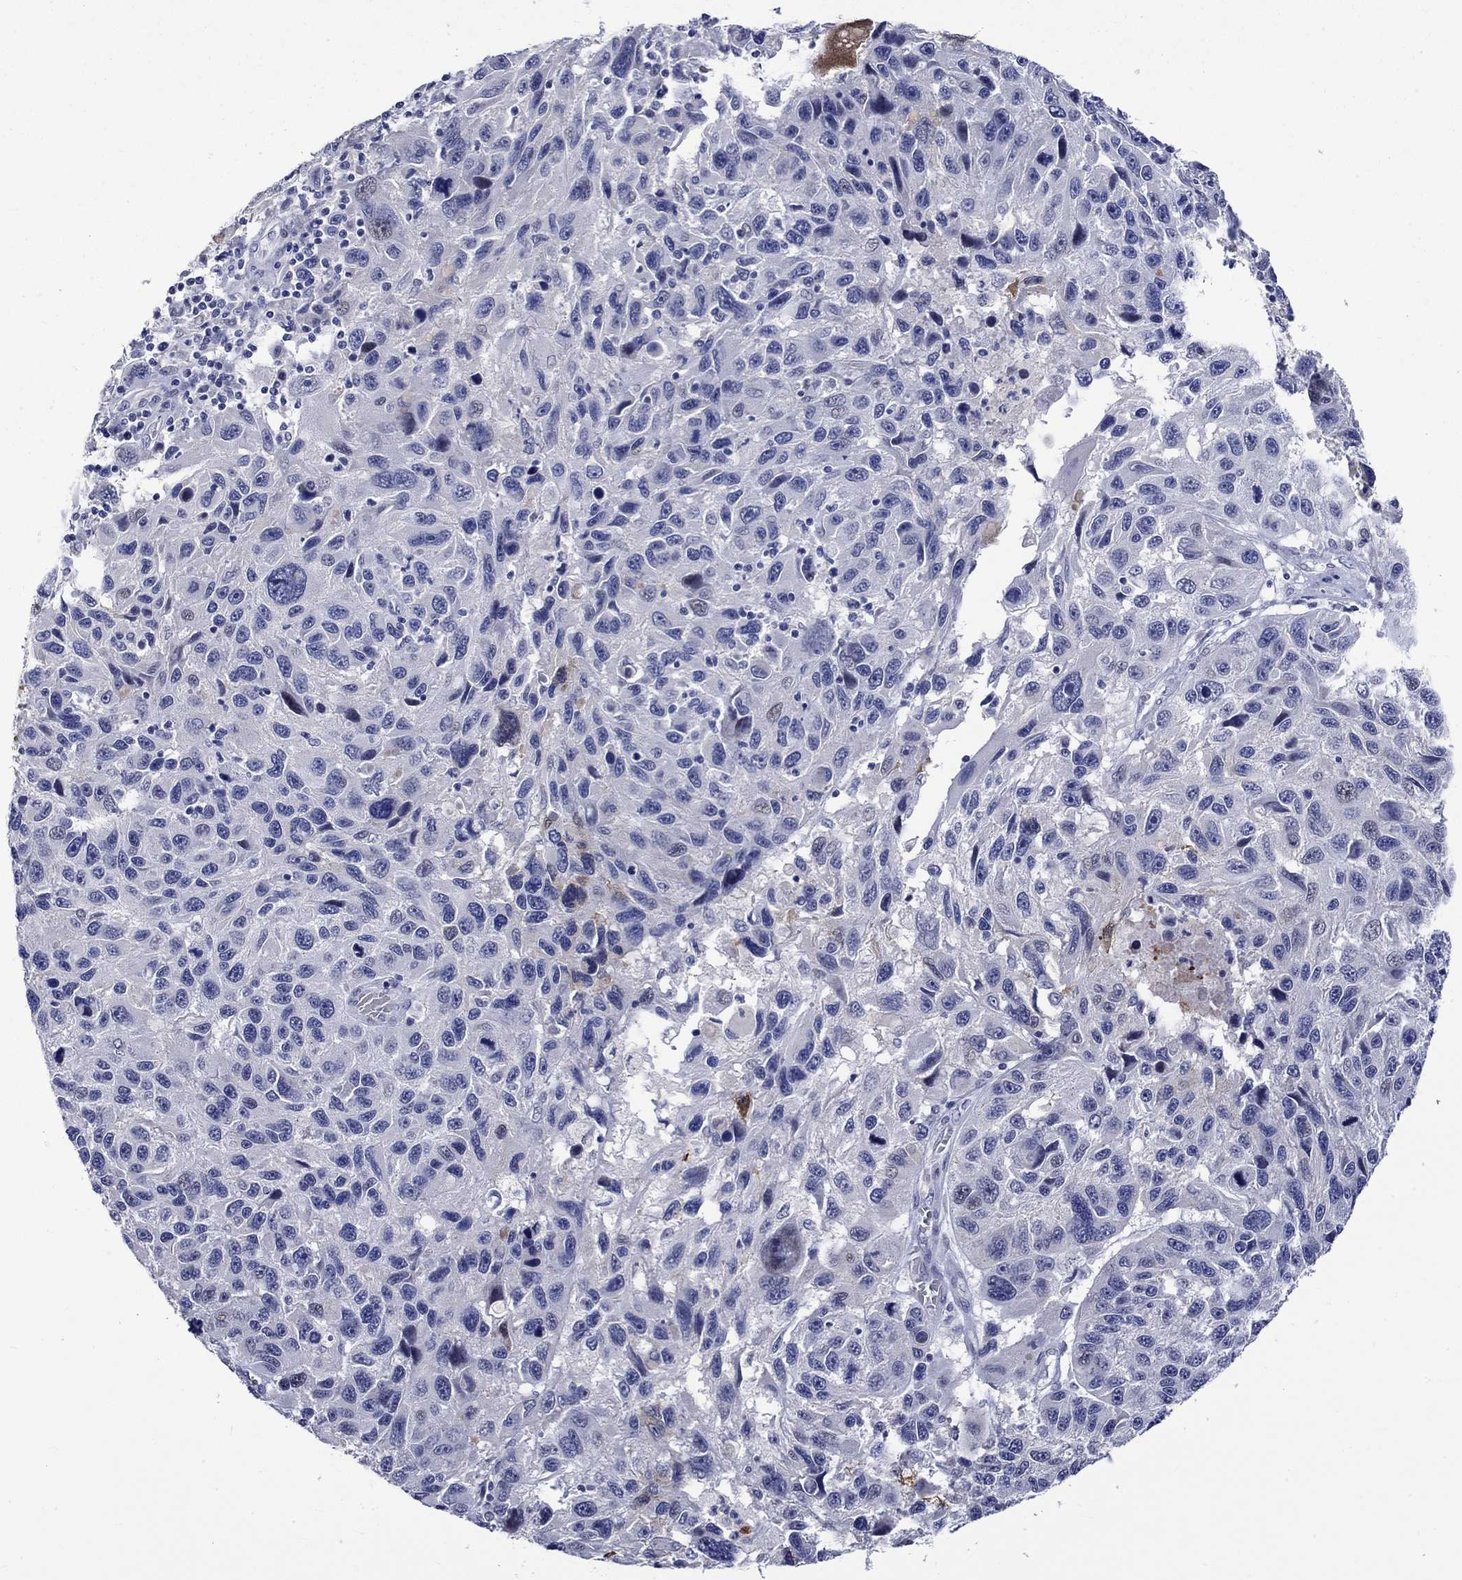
{"staining": {"intensity": "strong", "quantity": "<25%", "location": "cytoplasmic/membranous"}, "tissue": "melanoma", "cell_type": "Tumor cells", "image_type": "cancer", "snomed": [{"axis": "morphology", "description": "Malignant melanoma, NOS"}, {"axis": "topography", "description": "Skin"}], "caption": "Melanoma stained for a protein (brown) exhibits strong cytoplasmic/membranous positive positivity in about <25% of tumor cells.", "gene": "CRYAB", "patient": {"sex": "male", "age": 53}}